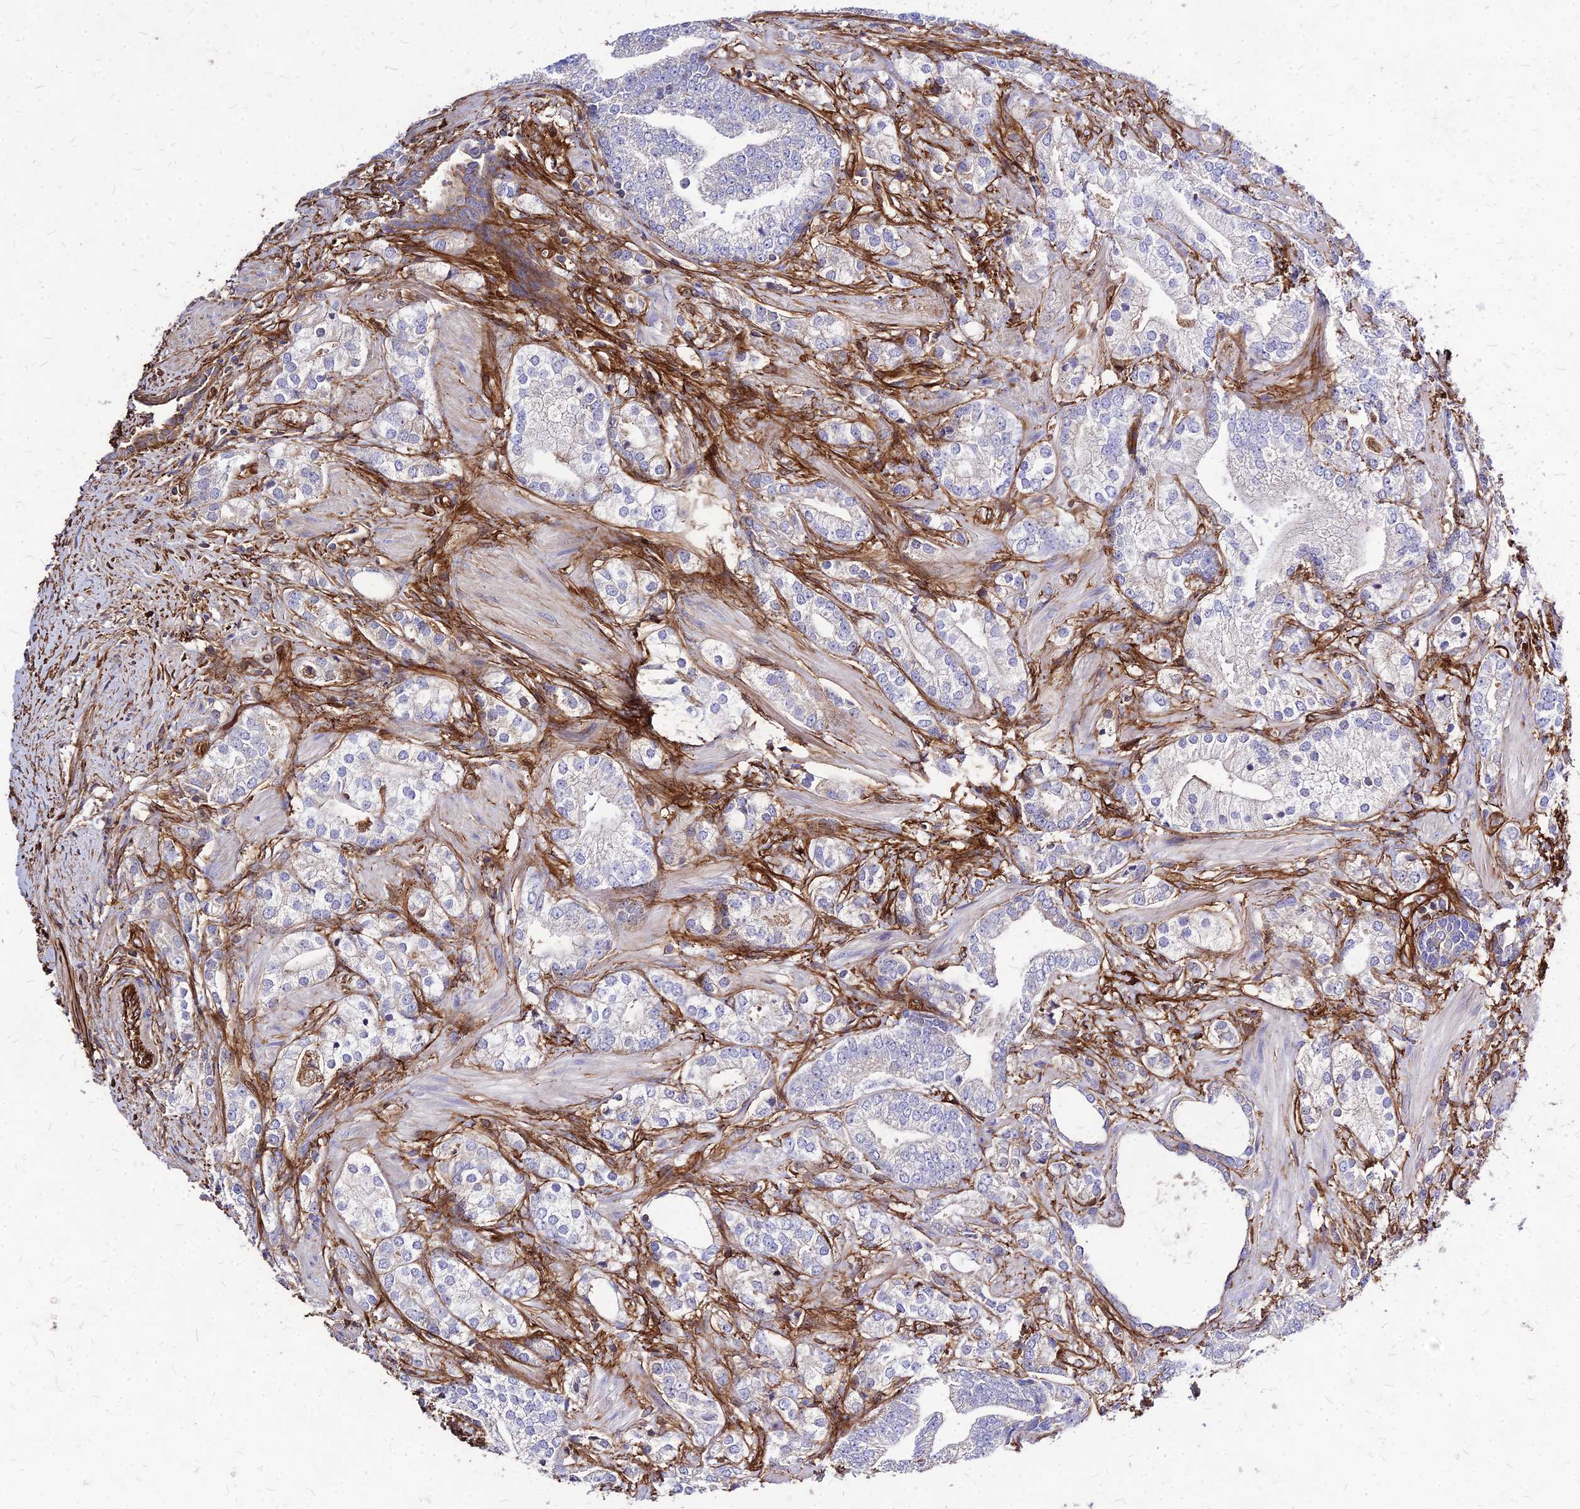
{"staining": {"intensity": "negative", "quantity": "none", "location": "none"}, "tissue": "prostate cancer", "cell_type": "Tumor cells", "image_type": "cancer", "snomed": [{"axis": "morphology", "description": "Adenocarcinoma, High grade"}, {"axis": "topography", "description": "Prostate"}], "caption": "Immunohistochemistry (IHC) micrograph of neoplastic tissue: prostate cancer (adenocarcinoma (high-grade)) stained with DAB displays no significant protein expression in tumor cells.", "gene": "EFCC1", "patient": {"sex": "male", "age": 50}}